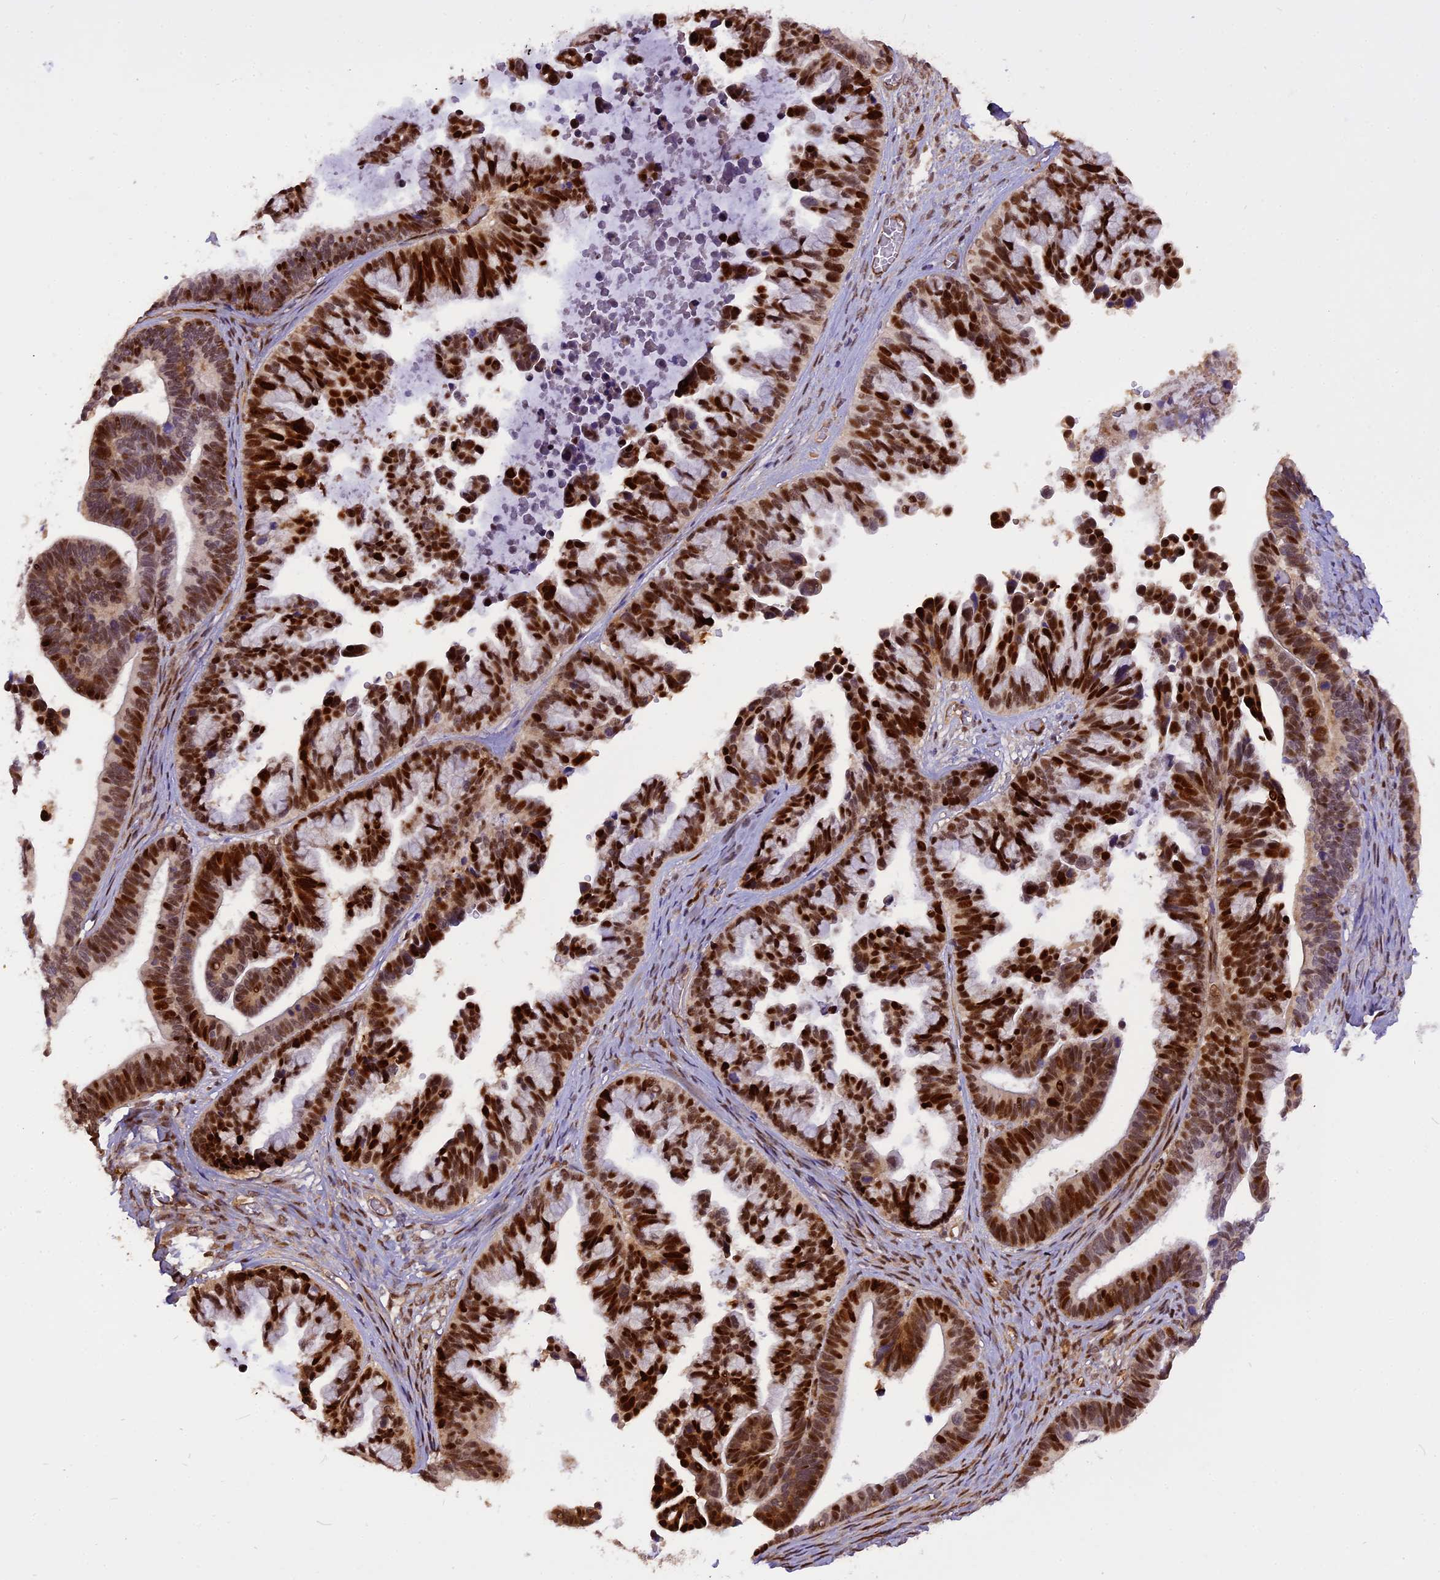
{"staining": {"intensity": "strong", "quantity": ">75%", "location": "nuclear"}, "tissue": "ovarian cancer", "cell_type": "Tumor cells", "image_type": "cancer", "snomed": [{"axis": "morphology", "description": "Cystadenocarcinoma, serous, NOS"}, {"axis": "topography", "description": "Ovary"}], "caption": "Serous cystadenocarcinoma (ovarian) was stained to show a protein in brown. There is high levels of strong nuclear positivity in about >75% of tumor cells.", "gene": "MICALL1", "patient": {"sex": "female", "age": 56}}